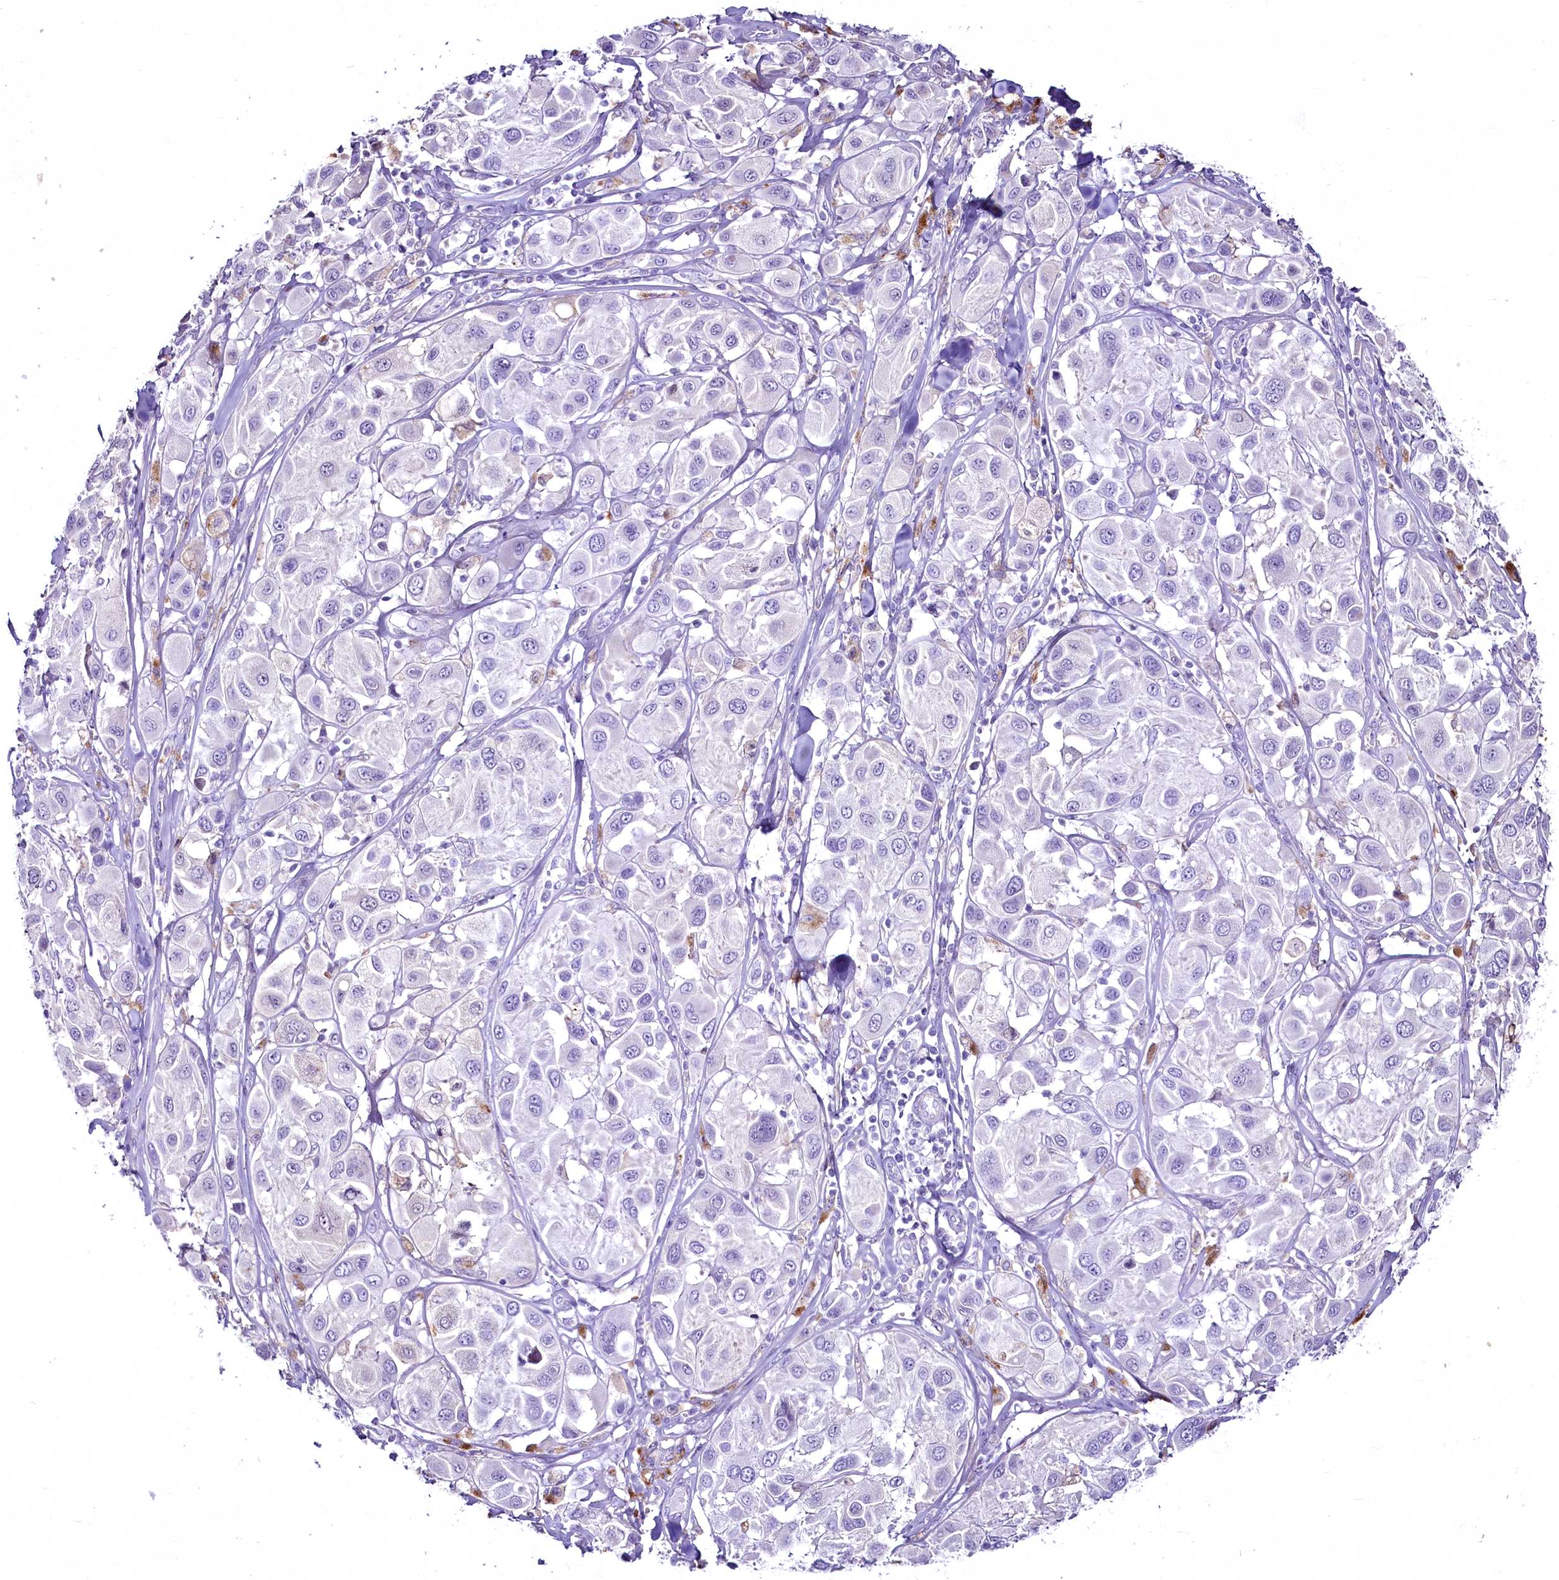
{"staining": {"intensity": "negative", "quantity": "none", "location": "none"}, "tissue": "melanoma", "cell_type": "Tumor cells", "image_type": "cancer", "snomed": [{"axis": "morphology", "description": "Malignant melanoma, Metastatic site"}, {"axis": "topography", "description": "Skin"}], "caption": "This is an immunohistochemistry histopathology image of human malignant melanoma (metastatic site). There is no staining in tumor cells.", "gene": "FAM209B", "patient": {"sex": "male", "age": 41}}